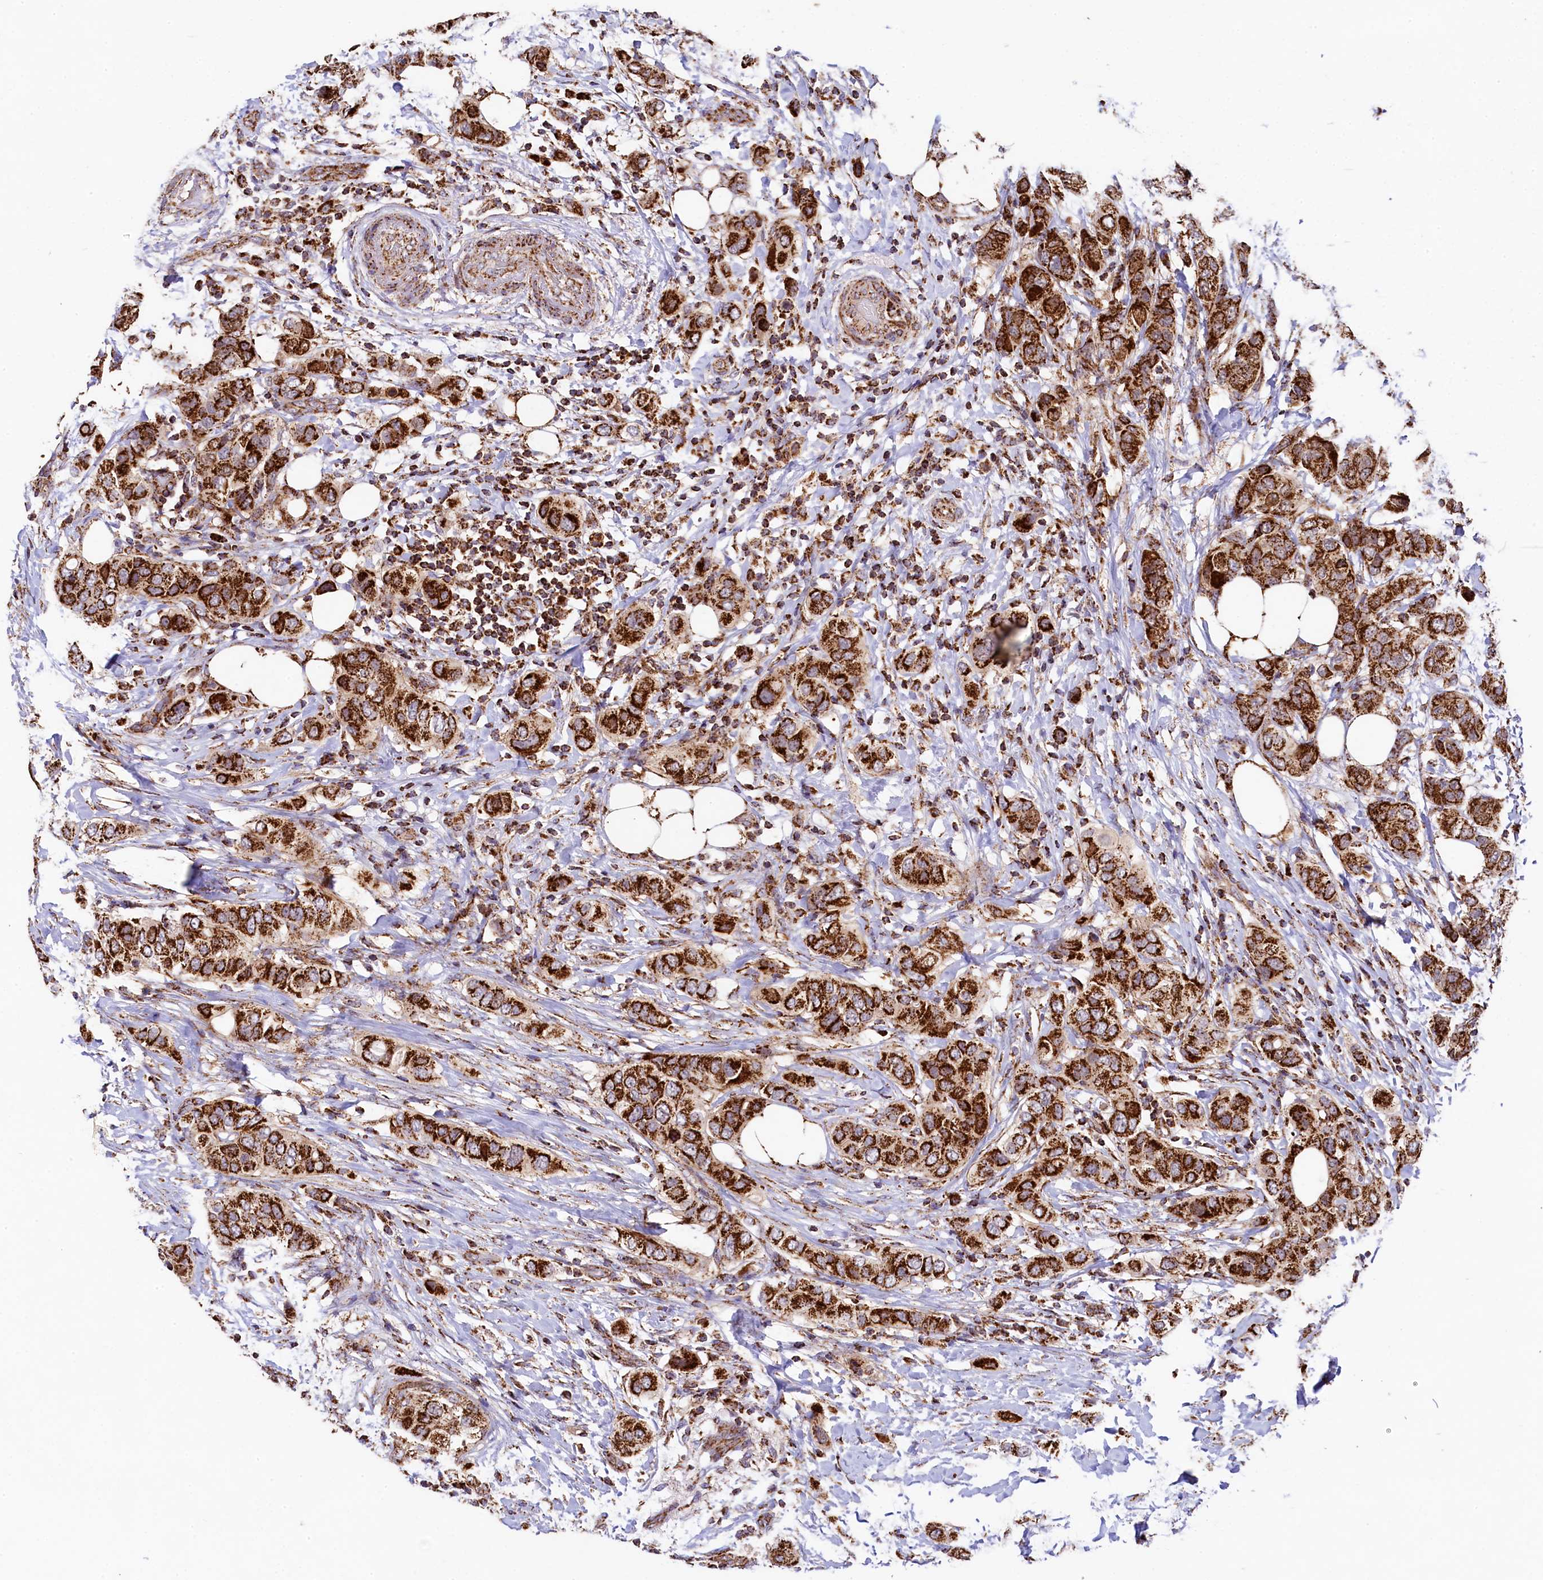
{"staining": {"intensity": "strong", "quantity": ">75%", "location": "cytoplasmic/membranous"}, "tissue": "breast cancer", "cell_type": "Tumor cells", "image_type": "cancer", "snomed": [{"axis": "morphology", "description": "Lobular carcinoma"}, {"axis": "topography", "description": "Breast"}], "caption": "The image displays staining of lobular carcinoma (breast), revealing strong cytoplasmic/membranous protein staining (brown color) within tumor cells. Using DAB (3,3'-diaminobenzidine) (brown) and hematoxylin (blue) stains, captured at high magnification using brightfield microscopy.", "gene": "CLYBL", "patient": {"sex": "female", "age": 51}}